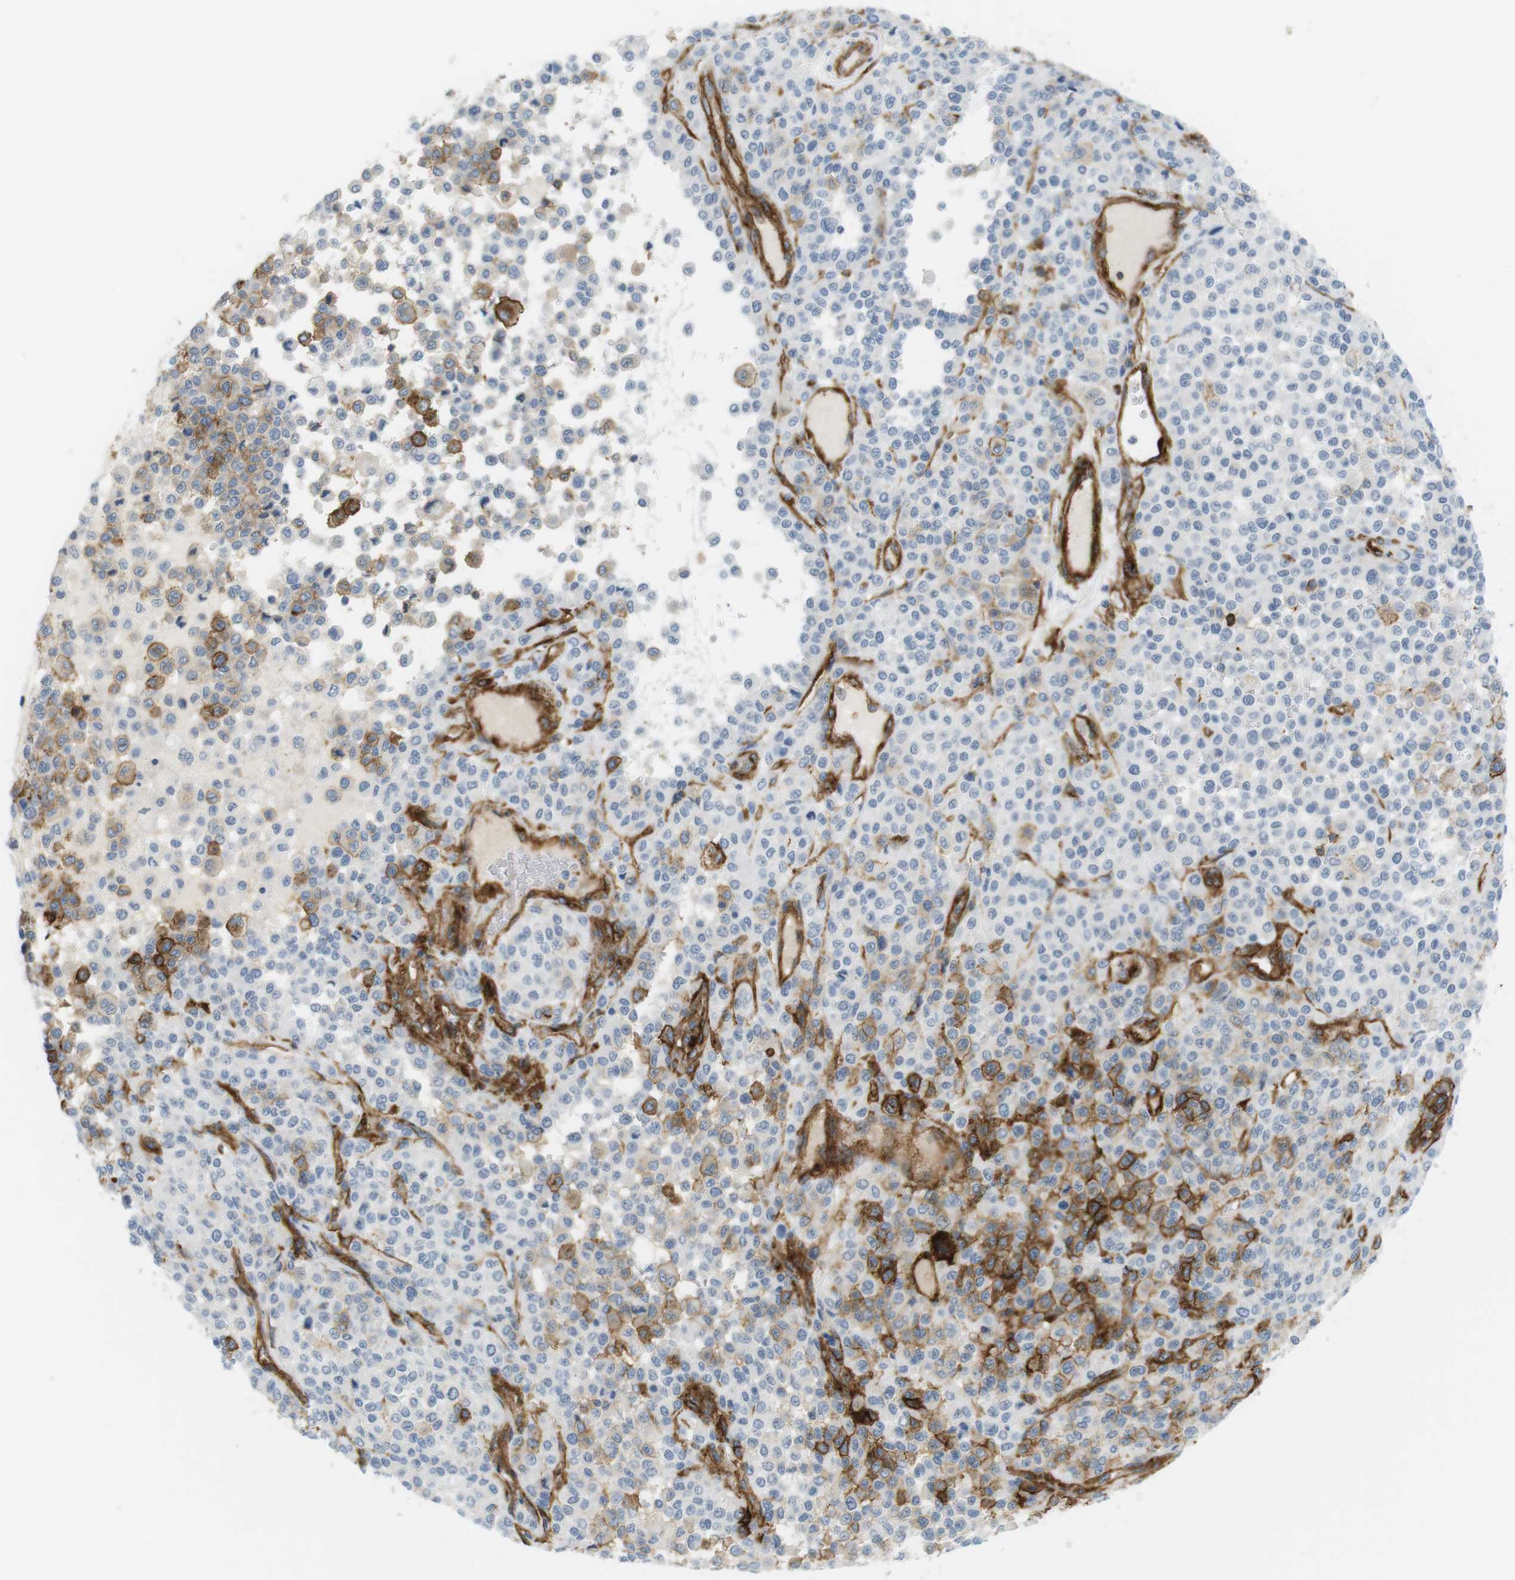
{"staining": {"intensity": "moderate", "quantity": "<25%", "location": "cytoplasmic/membranous"}, "tissue": "melanoma", "cell_type": "Tumor cells", "image_type": "cancer", "snomed": [{"axis": "morphology", "description": "Malignant melanoma, Metastatic site"}, {"axis": "topography", "description": "Pancreas"}], "caption": "Immunohistochemical staining of melanoma exhibits low levels of moderate cytoplasmic/membranous positivity in about <25% of tumor cells.", "gene": "F2R", "patient": {"sex": "female", "age": 30}}